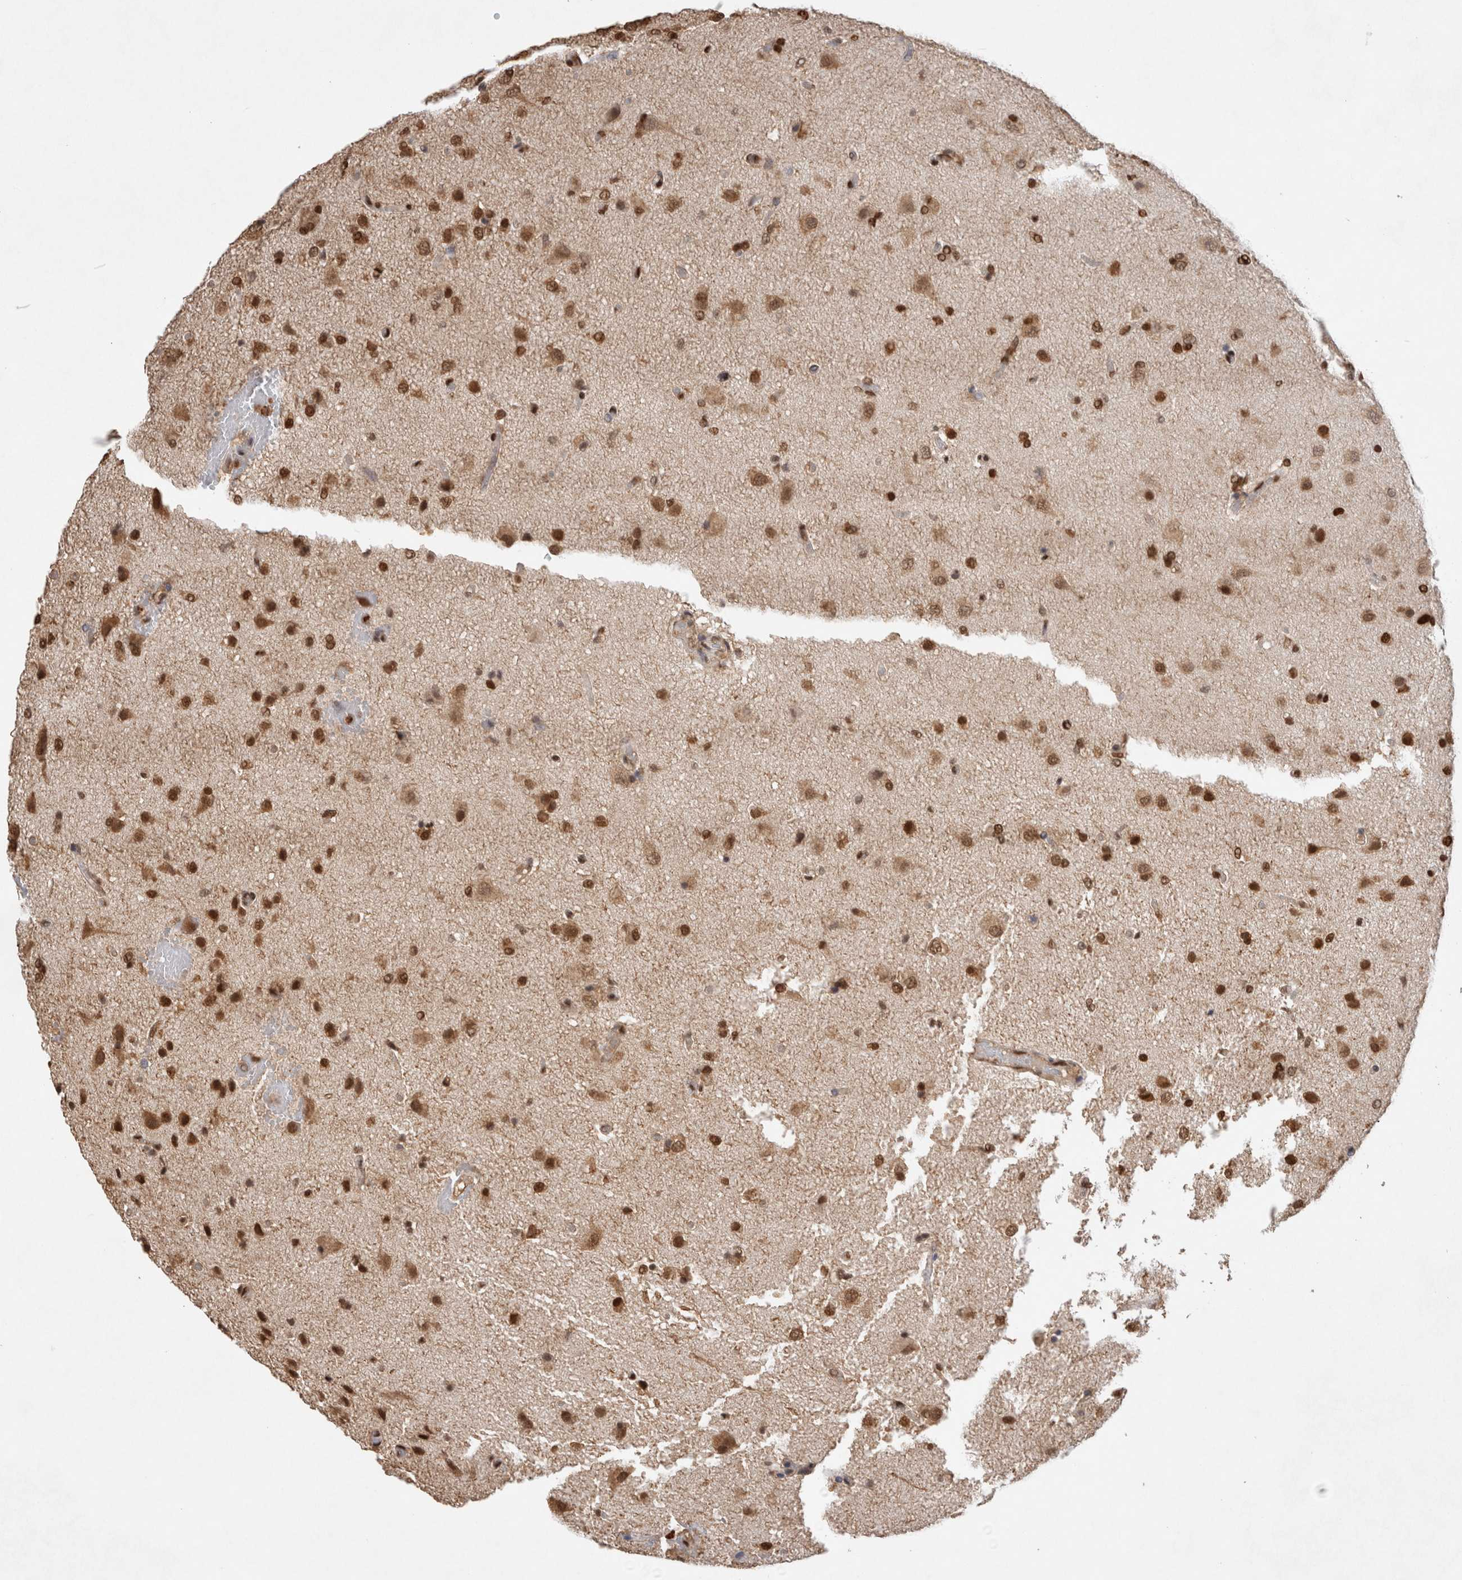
{"staining": {"intensity": "strong", "quantity": ">75%", "location": "nuclear"}, "tissue": "glioma", "cell_type": "Tumor cells", "image_type": "cancer", "snomed": [{"axis": "morphology", "description": "Glioma, malignant, High grade"}, {"axis": "topography", "description": "Brain"}], "caption": "DAB immunohistochemical staining of human glioma exhibits strong nuclear protein staining in about >75% of tumor cells. (DAB IHC with brightfield microscopy, high magnification).", "gene": "HDGF", "patient": {"sex": "male", "age": 72}}